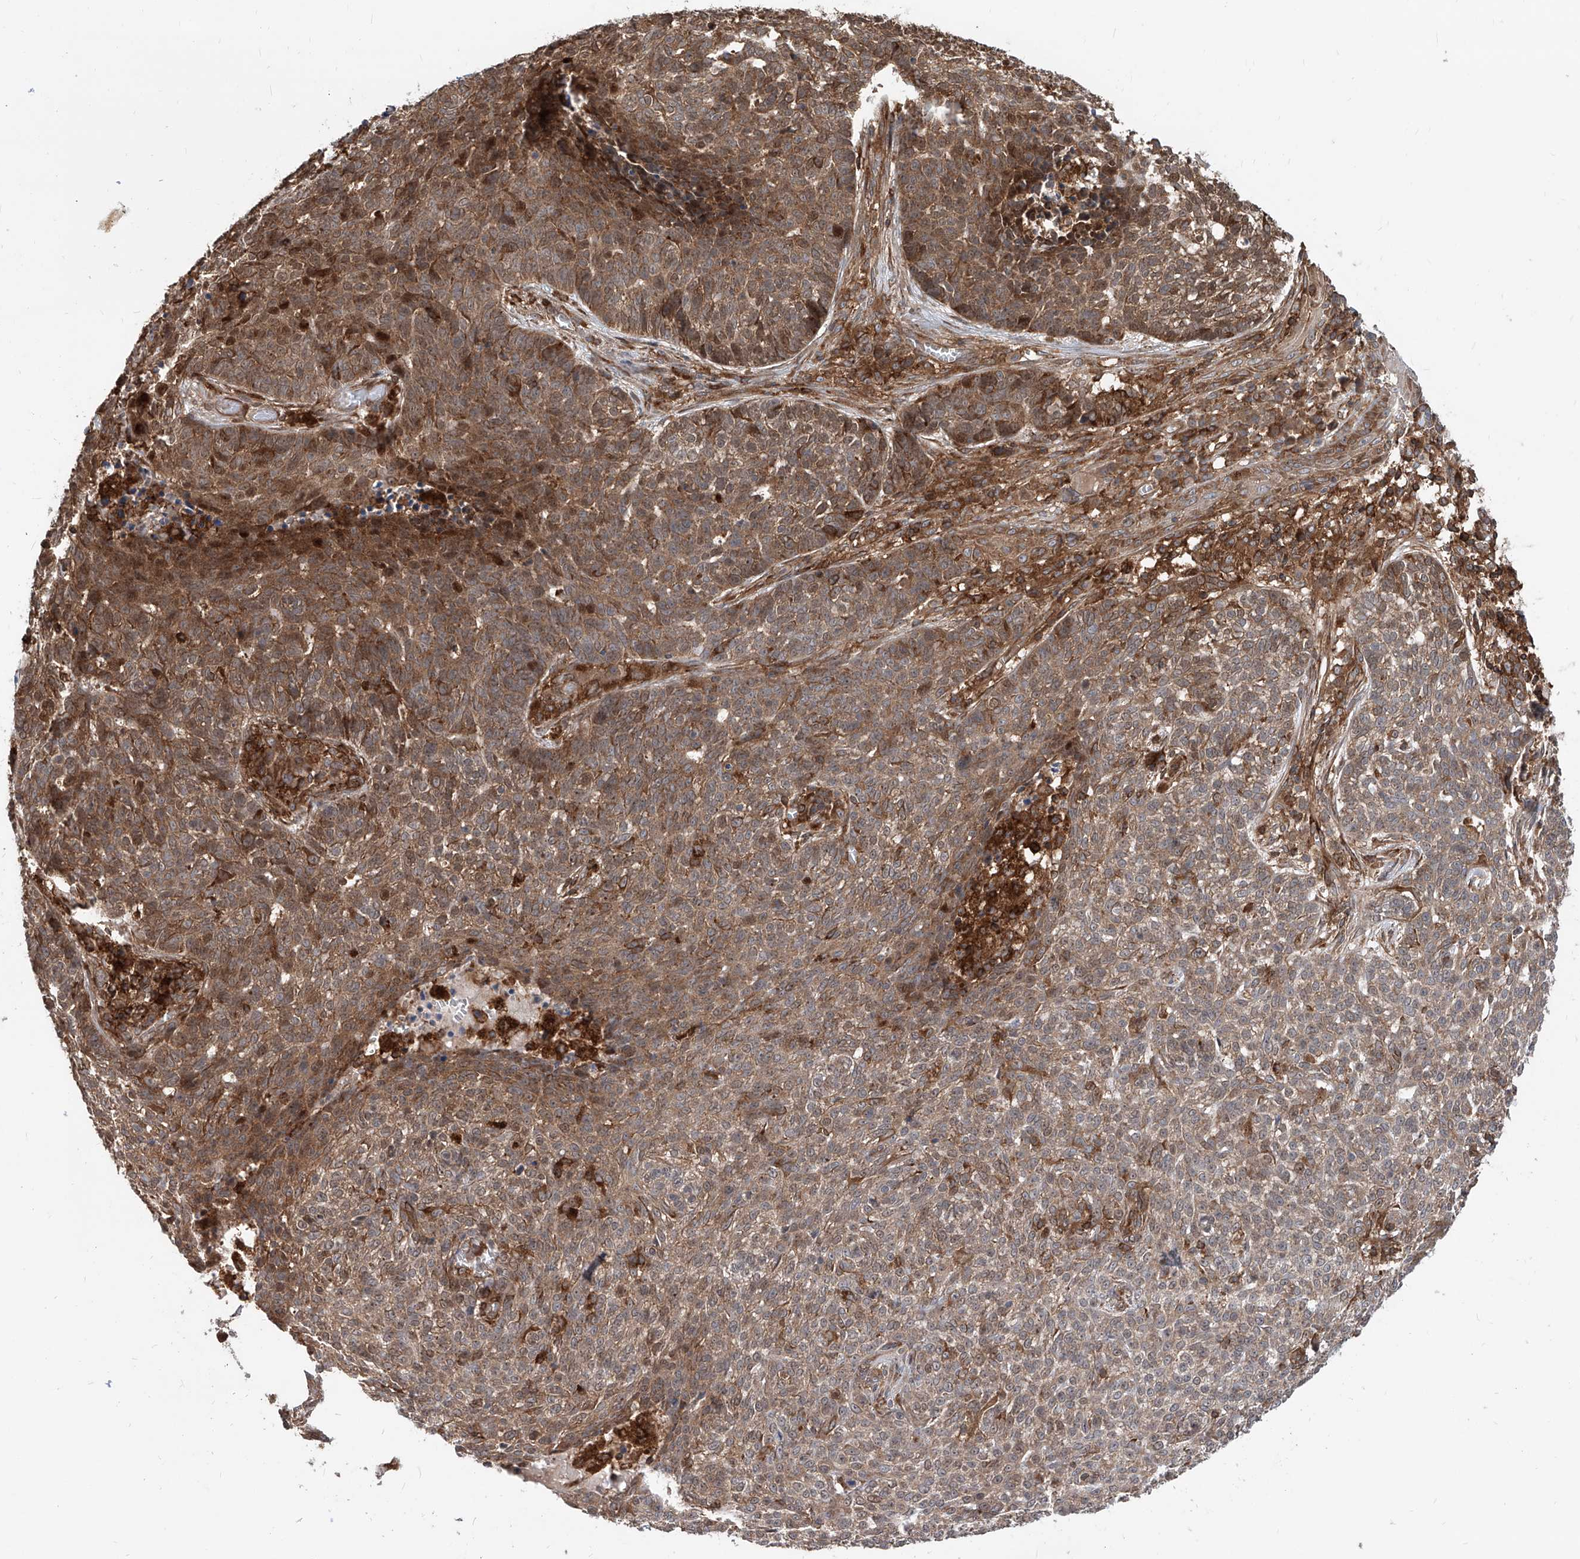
{"staining": {"intensity": "moderate", "quantity": ">75%", "location": "cytoplasmic/membranous"}, "tissue": "skin cancer", "cell_type": "Tumor cells", "image_type": "cancer", "snomed": [{"axis": "morphology", "description": "Basal cell carcinoma"}, {"axis": "topography", "description": "Skin"}], "caption": "A photomicrograph of skin cancer stained for a protein displays moderate cytoplasmic/membranous brown staining in tumor cells.", "gene": "MAGED2", "patient": {"sex": "male", "age": 85}}